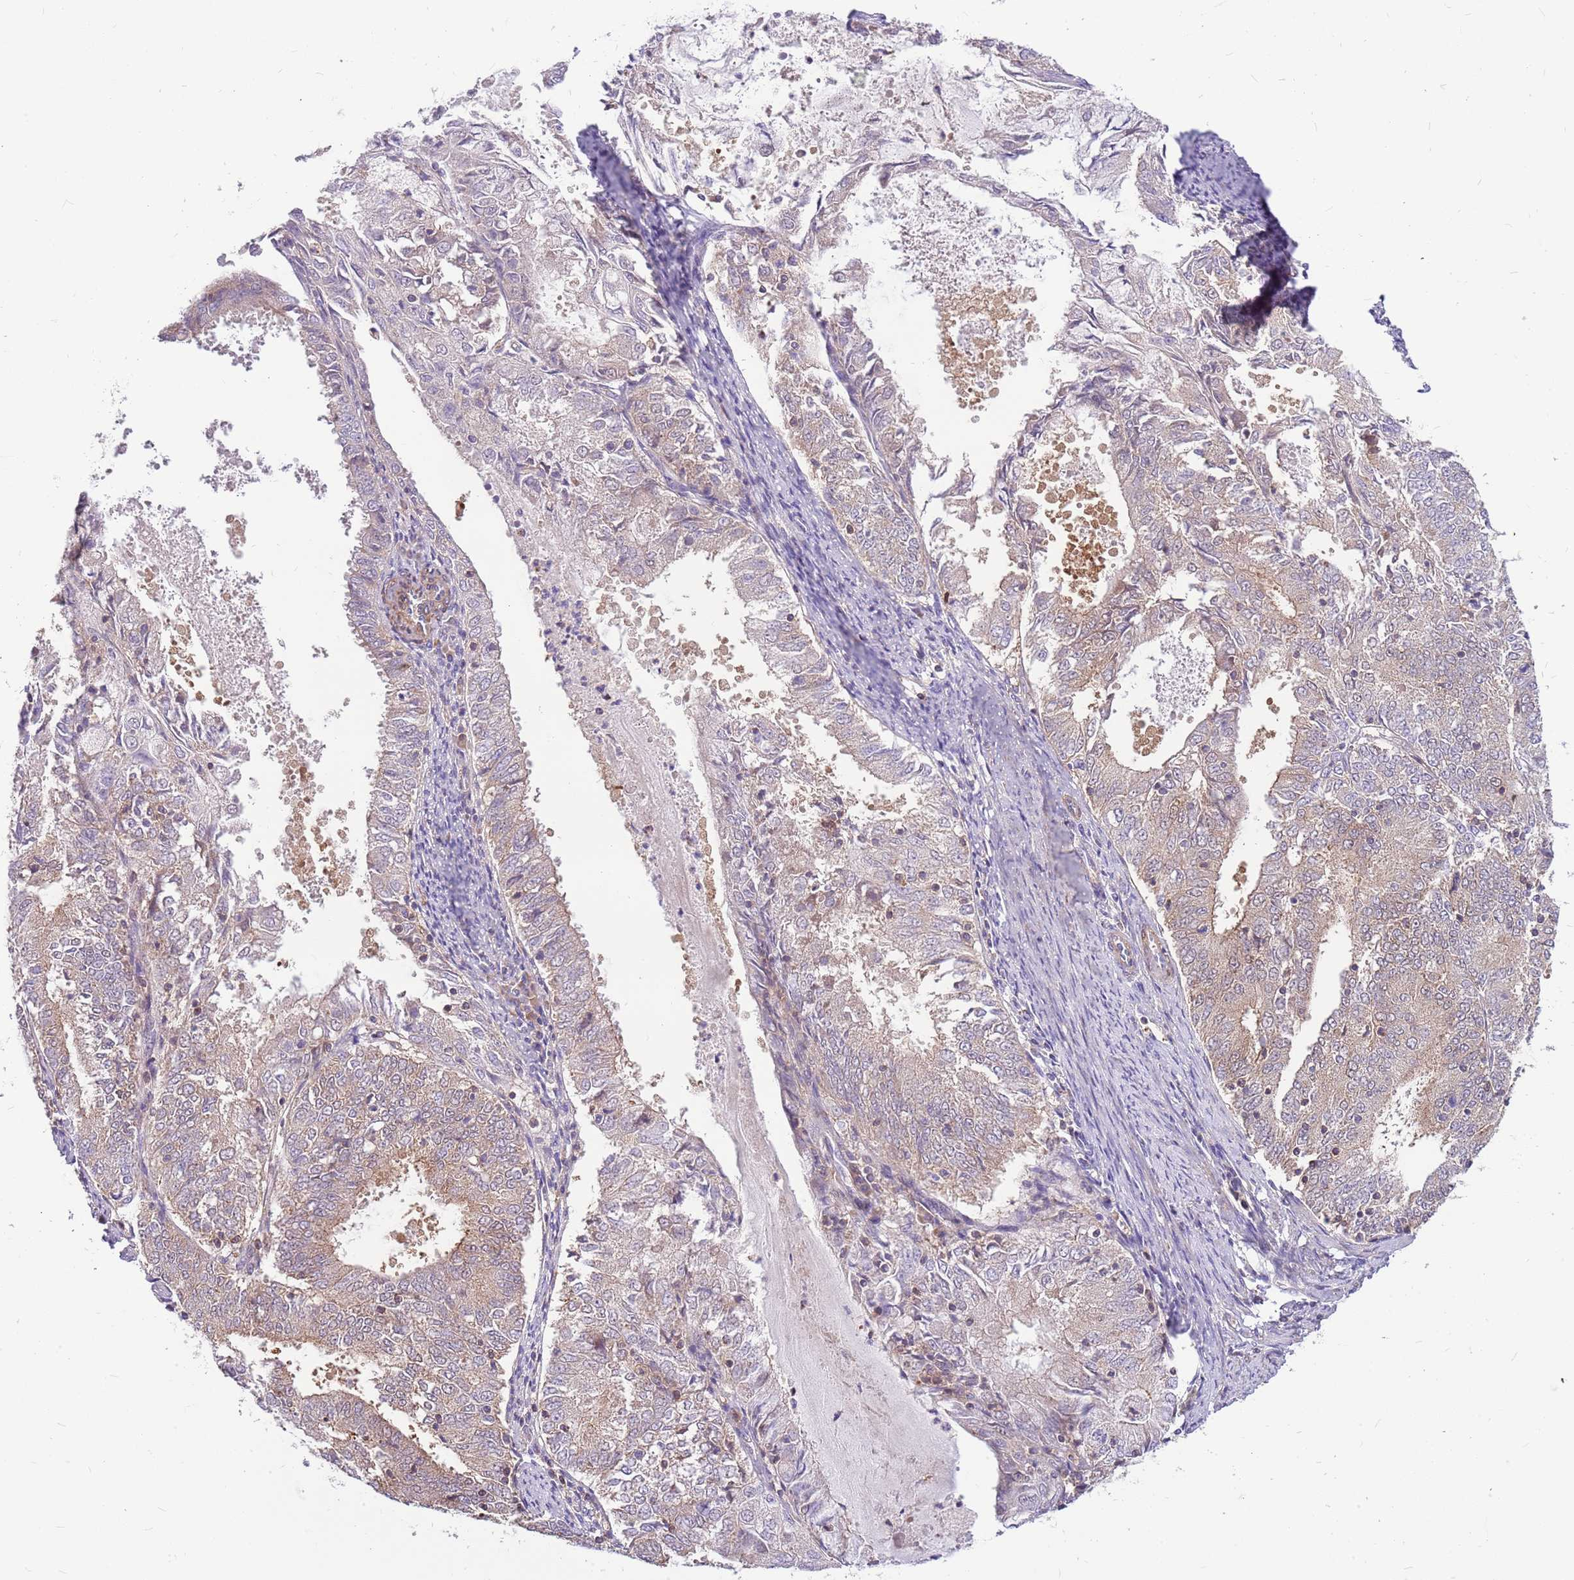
{"staining": {"intensity": "negative", "quantity": "none", "location": "none"}, "tissue": "endometrial cancer", "cell_type": "Tumor cells", "image_type": "cancer", "snomed": [{"axis": "morphology", "description": "Adenocarcinoma, NOS"}, {"axis": "topography", "description": "Endometrium"}], "caption": "Tumor cells show no significant protein positivity in adenocarcinoma (endometrial).", "gene": "MVD", "patient": {"sex": "female", "age": 57}}